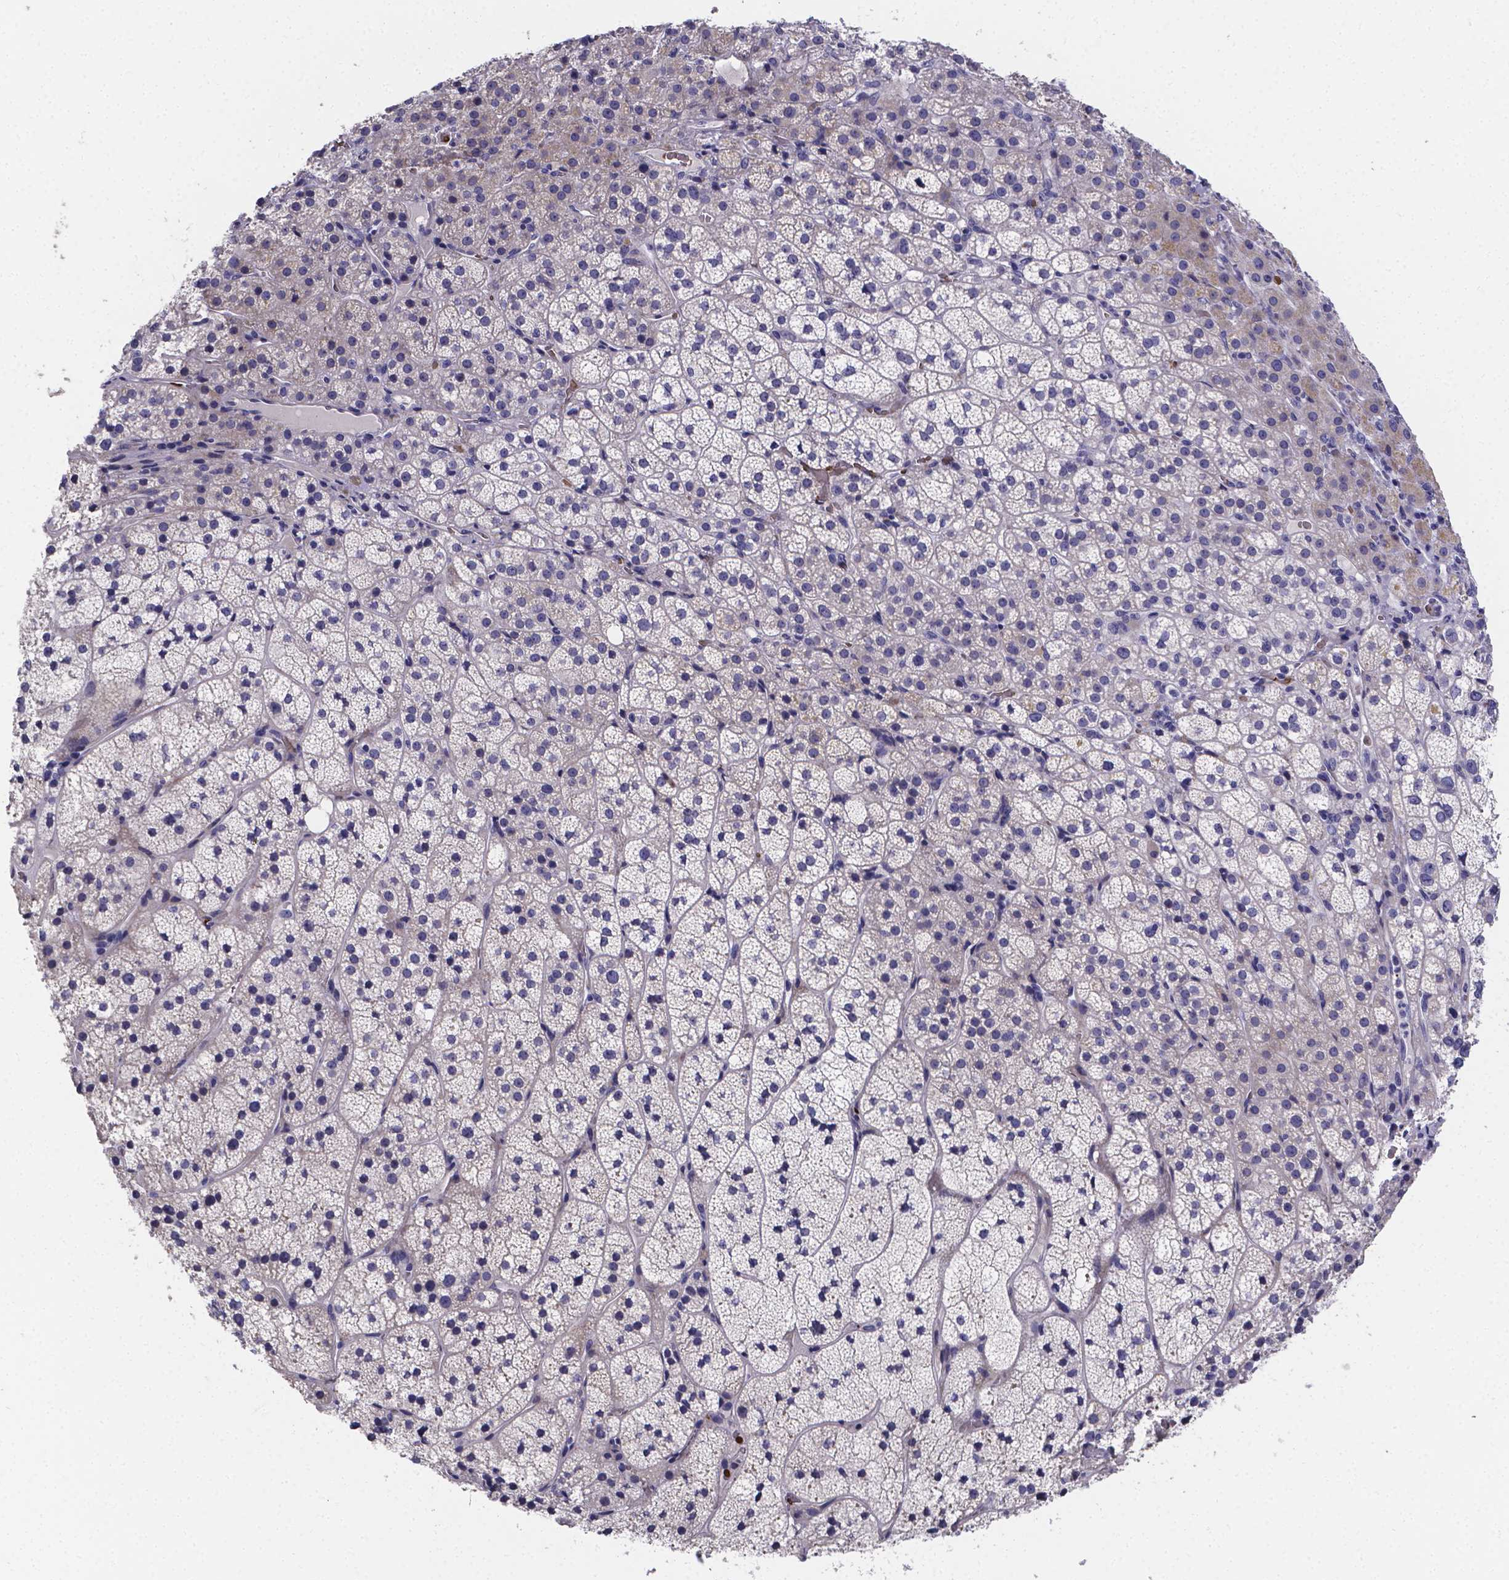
{"staining": {"intensity": "weak", "quantity": "<25%", "location": "cytoplasmic/membranous"}, "tissue": "adrenal gland", "cell_type": "Glandular cells", "image_type": "normal", "snomed": [{"axis": "morphology", "description": "Normal tissue, NOS"}, {"axis": "topography", "description": "Adrenal gland"}], "caption": "Glandular cells show no significant positivity in unremarkable adrenal gland.", "gene": "GABRA3", "patient": {"sex": "female", "age": 60}}